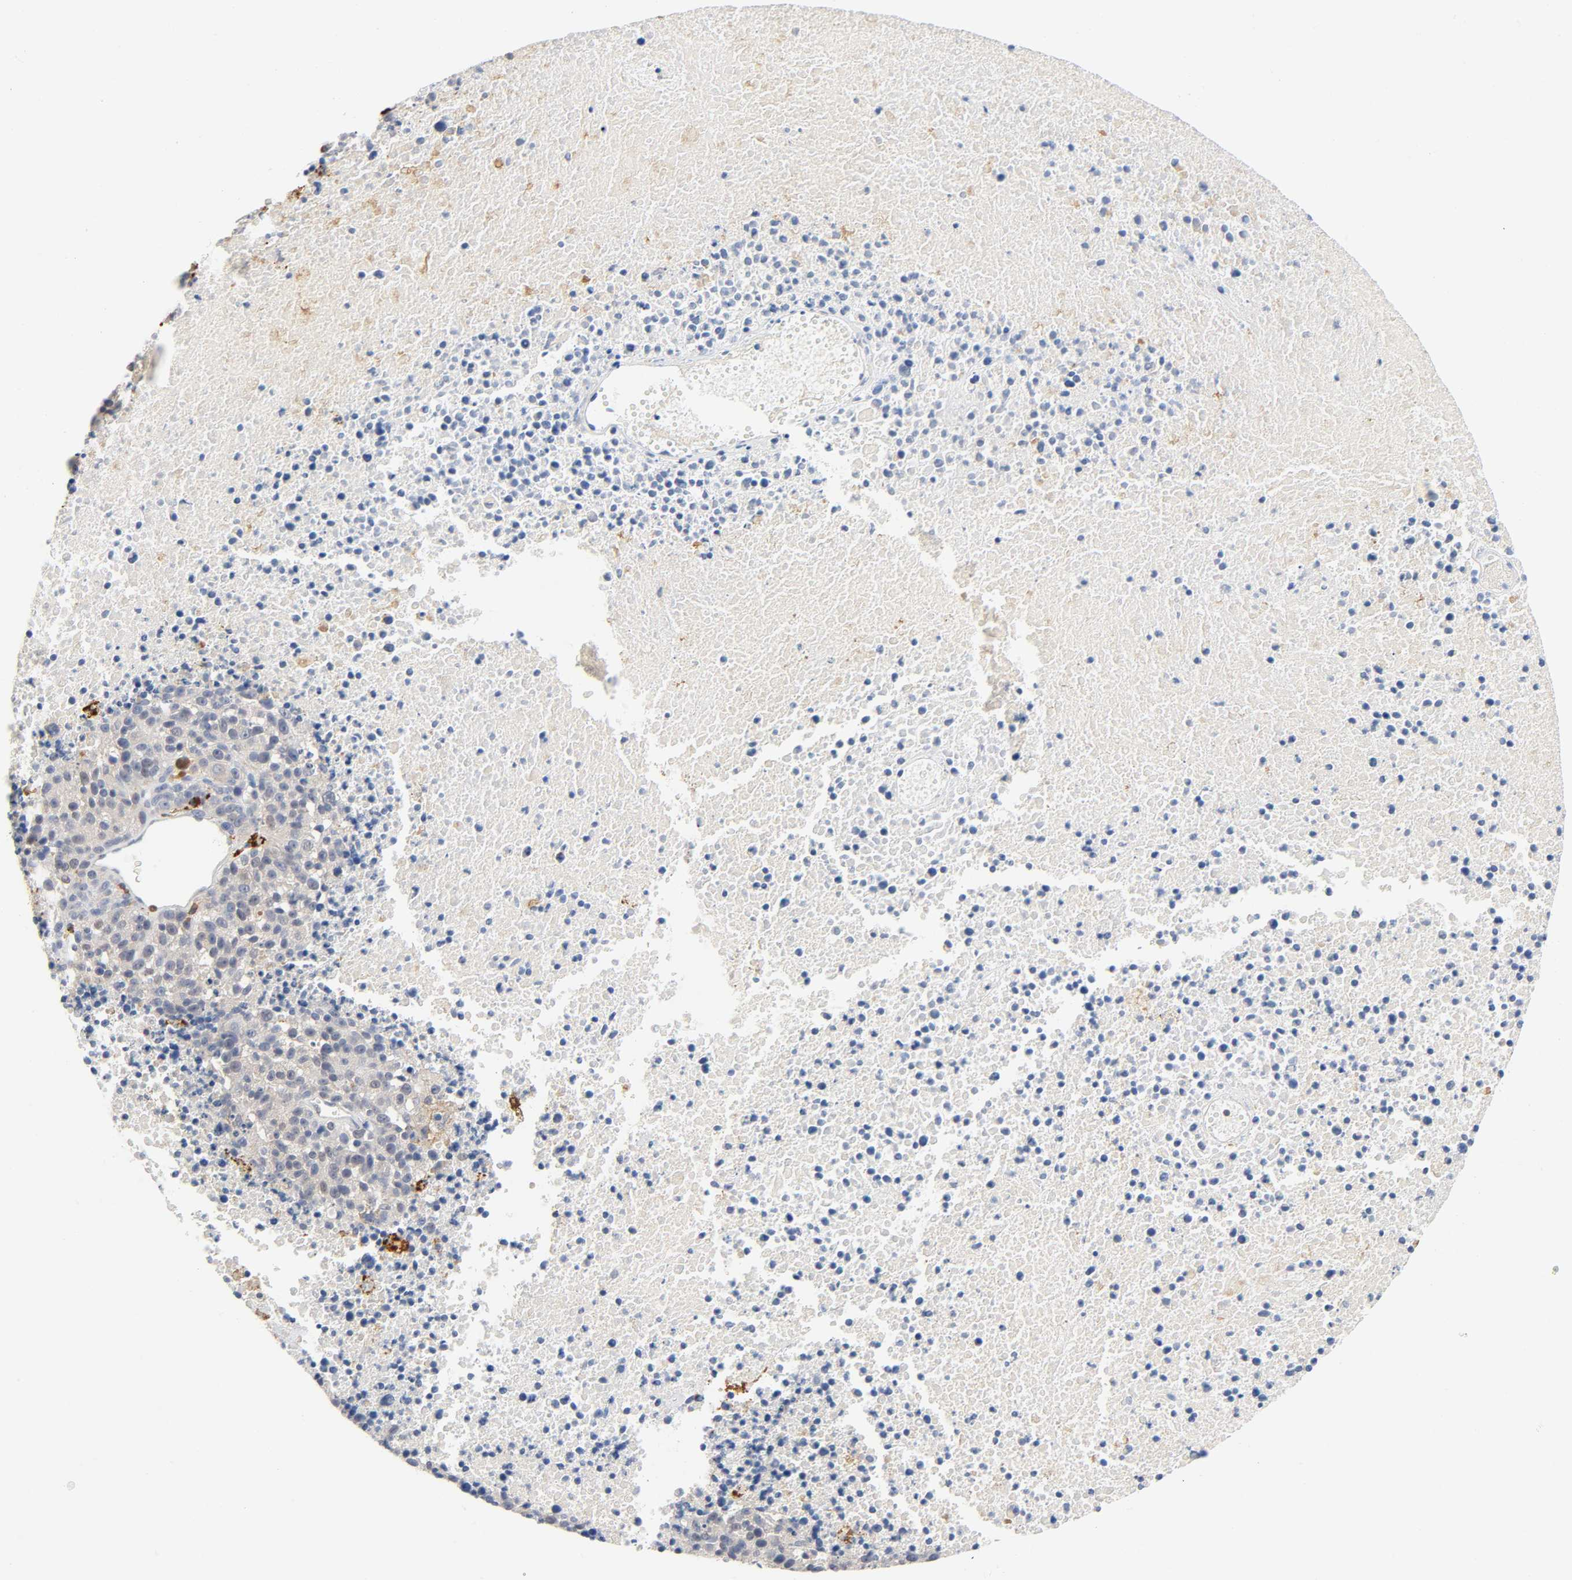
{"staining": {"intensity": "negative", "quantity": "none", "location": "none"}, "tissue": "melanoma", "cell_type": "Tumor cells", "image_type": "cancer", "snomed": [{"axis": "morphology", "description": "Malignant melanoma, Metastatic site"}, {"axis": "topography", "description": "Cerebral cortex"}], "caption": "Melanoma stained for a protein using immunohistochemistry shows no expression tumor cells.", "gene": "UCKL1", "patient": {"sex": "female", "age": 52}}